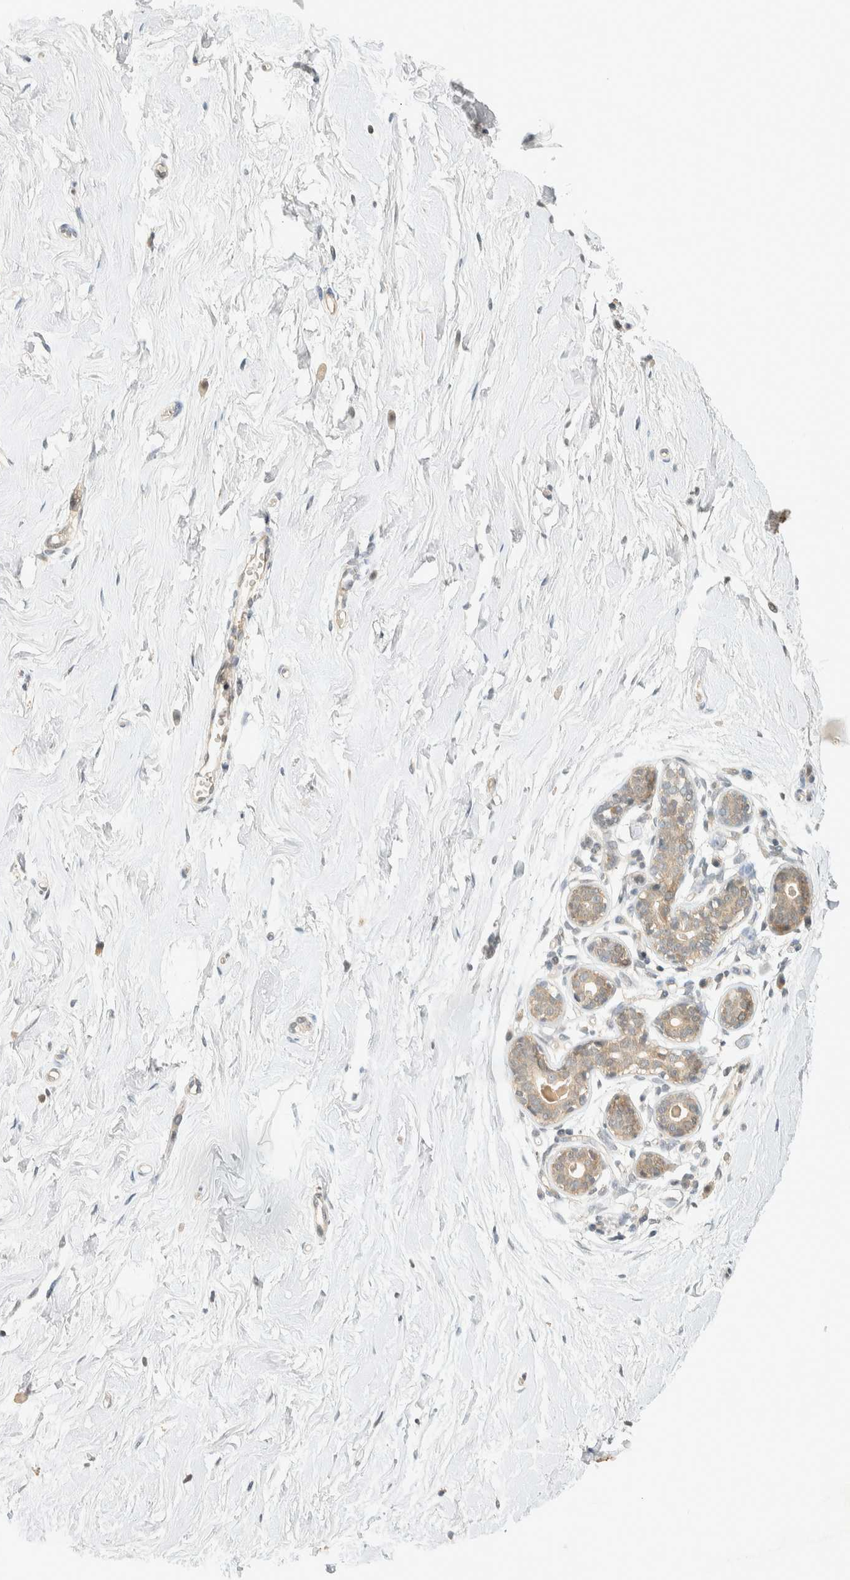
{"staining": {"intensity": "negative", "quantity": "none", "location": "none"}, "tissue": "breast", "cell_type": "Adipocytes", "image_type": "normal", "snomed": [{"axis": "morphology", "description": "Normal tissue, NOS"}, {"axis": "topography", "description": "Breast"}], "caption": "Unremarkable breast was stained to show a protein in brown. There is no significant expression in adipocytes. The staining was performed using DAB (3,3'-diaminobenzidine) to visualize the protein expression in brown, while the nuclei were stained in blue with hematoxylin (Magnification: 20x).", "gene": "KIFAP3", "patient": {"sex": "female", "age": 23}}